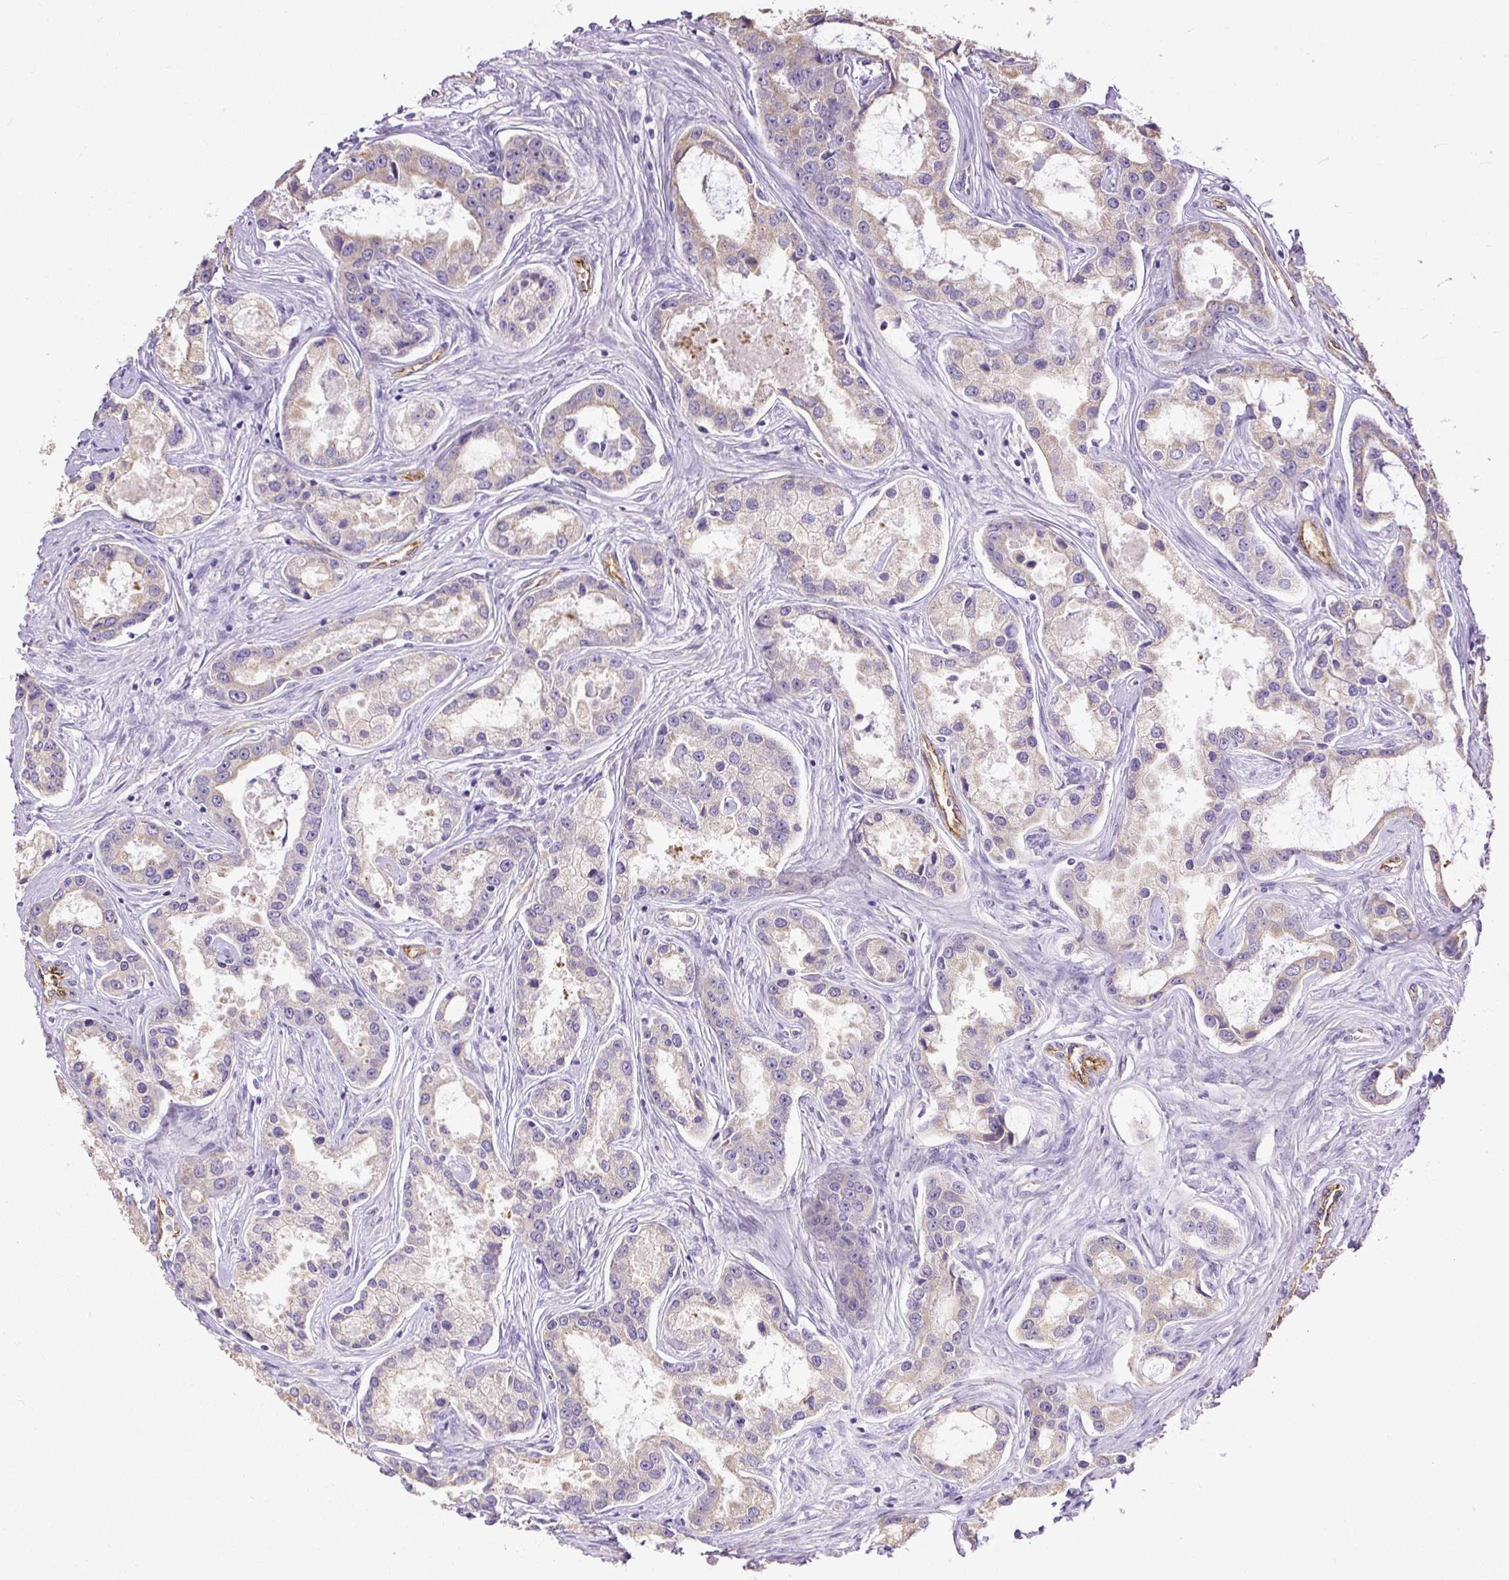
{"staining": {"intensity": "negative", "quantity": "none", "location": "none"}, "tissue": "prostate cancer", "cell_type": "Tumor cells", "image_type": "cancer", "snomed": [{"axis": "morphology", "description": "Adenocarcinoma, Low grade"}, {"axis": "topography", "description": "Prostate"}], "caption": "A micrograph of prostate cancer stained for a protein displays no brown staining in tumor cells.", "gene": "MAGEB16", "patient": {"sex": "male", "age": 68}}